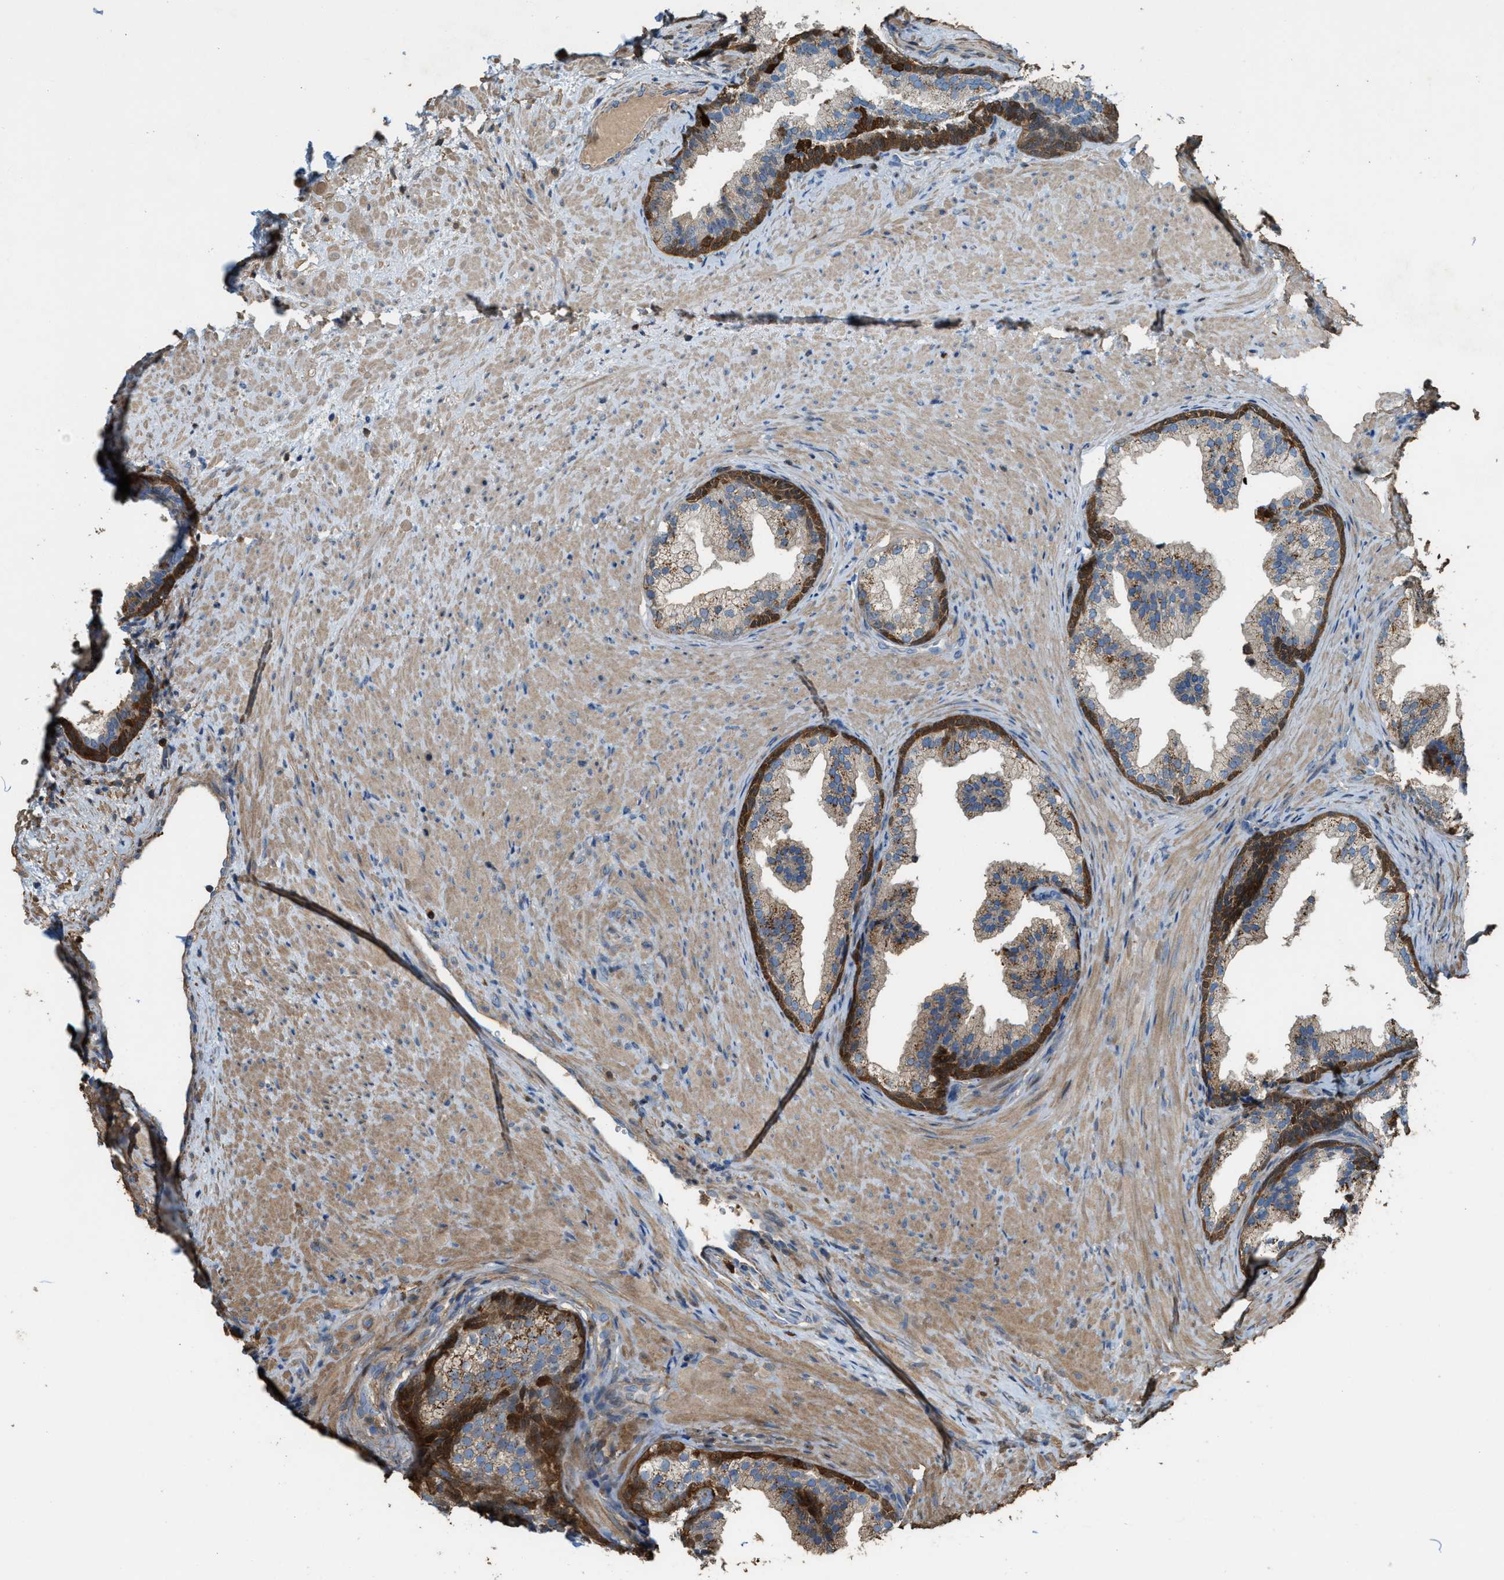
{"staining": {"intensity": "moderate", "quantity": "25%-75%", "location": "cytoplasmic/membranous"}, "tissue": "prostate", "cell_type": "Glandular cells", "image_type": "normal", "snomed": [{"axis": "morphology", "description": "Normal tissue, NOS"}, {"axis": "topography", "description": "Prostate"}], "caption": "Immunohistochemical staining of unremarkable human prostate demonstrates moderate cytoplasmic/membranous protein positivity in approximately 25%-75% of glandular cells. The protein is stained brown, and the nuclei are stained in blue (DAB IHC with brightfield microscopy, high magnification).", "gene": "SERPINB5", "patient": {"sex": "male", "age": 76}}